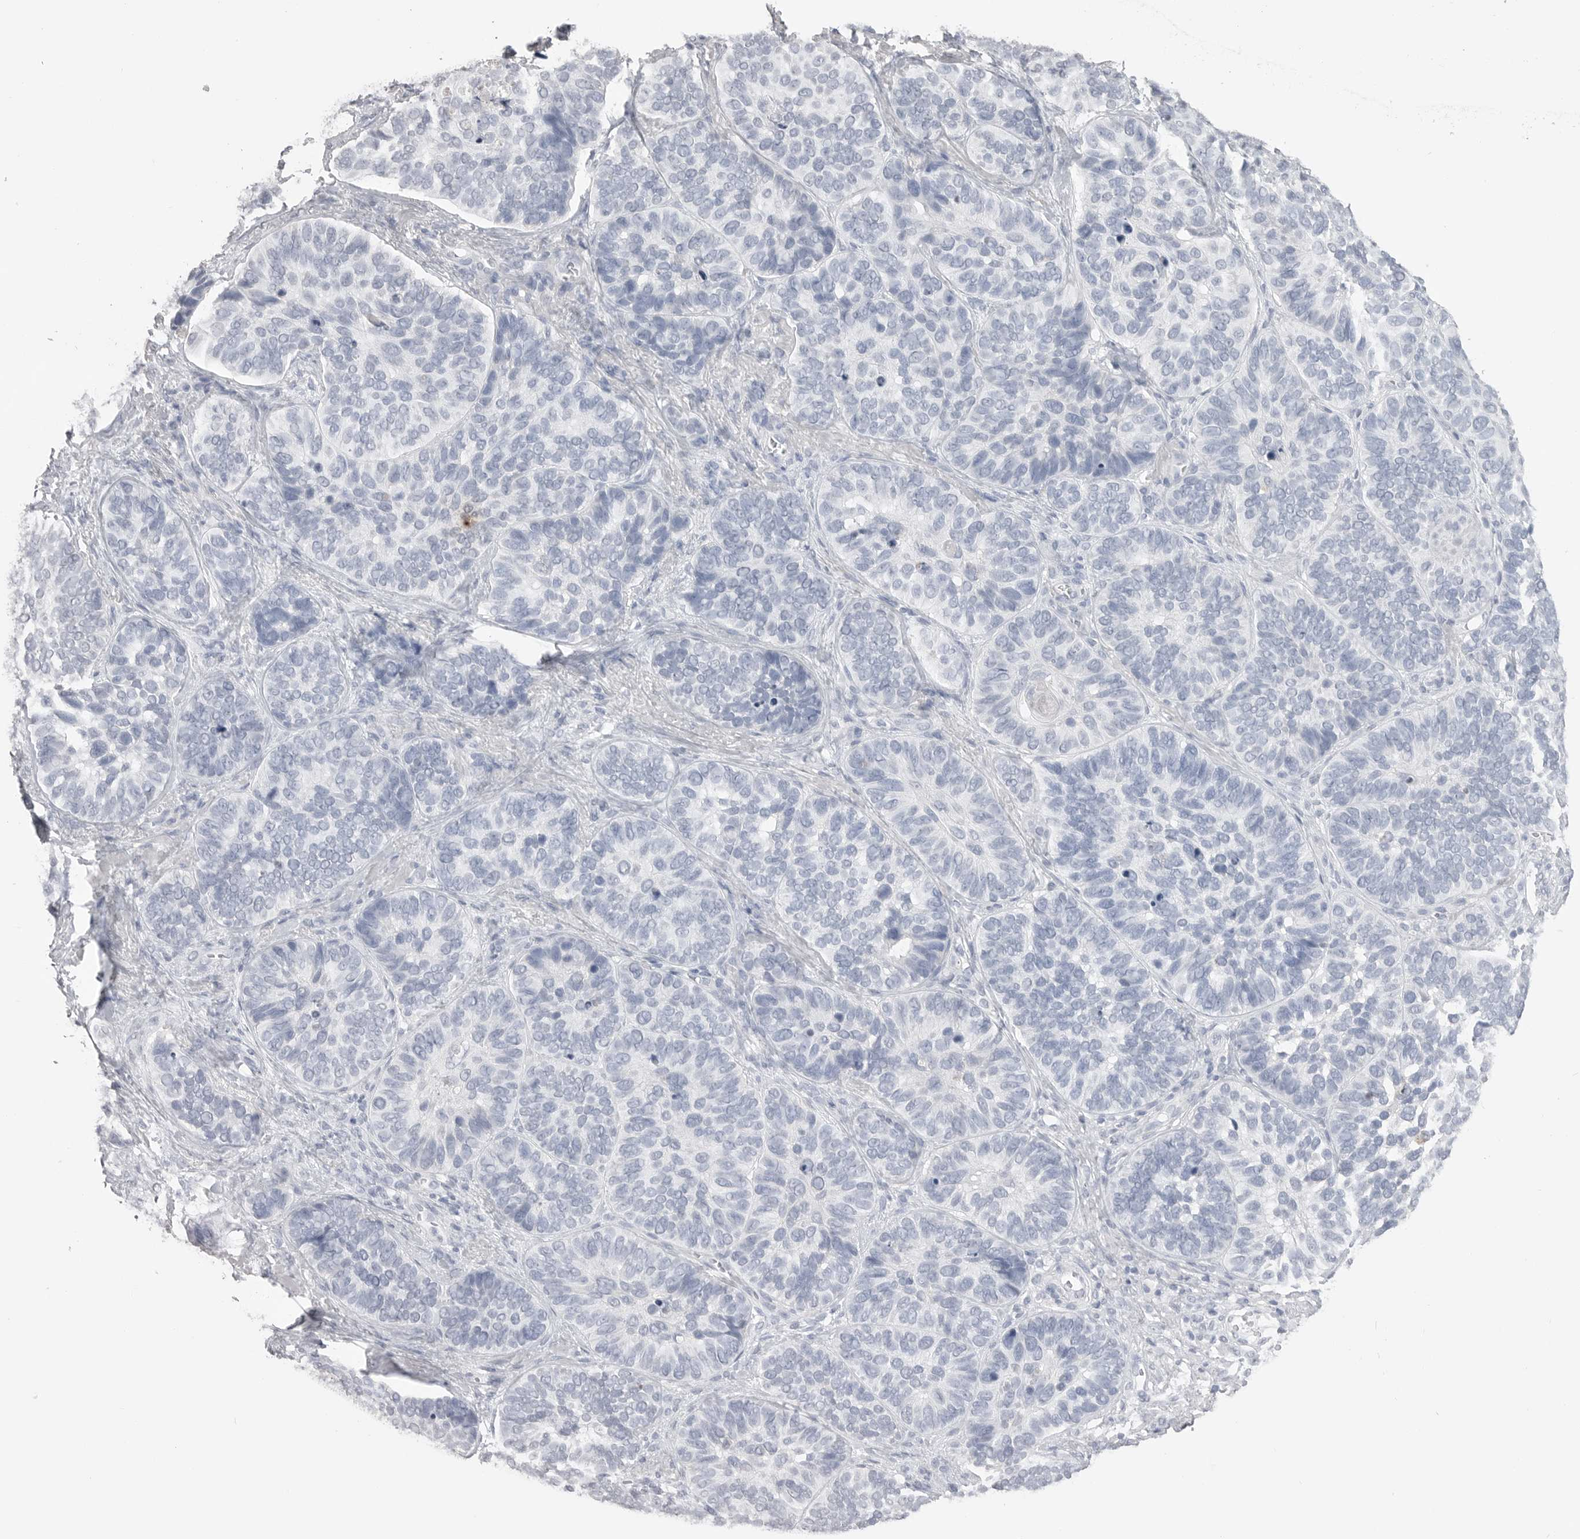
{"staining": {"intensity": "negative", "quantity": "none", "location": "none"}, "tissue": "skin cancer", "cell_type": "Tumor cells", "image_type": "cancer", "snomed": [{"axis": "morphology", "description": "Basal cell carcinoma"}, {"axis": "topography", "description": "Skin"}], "caption": "Image shows no protein staining in tumor cells of skin cancer tissue.", "gene": "ICAM5", "patient": {"sex": "male", "age": 62}}